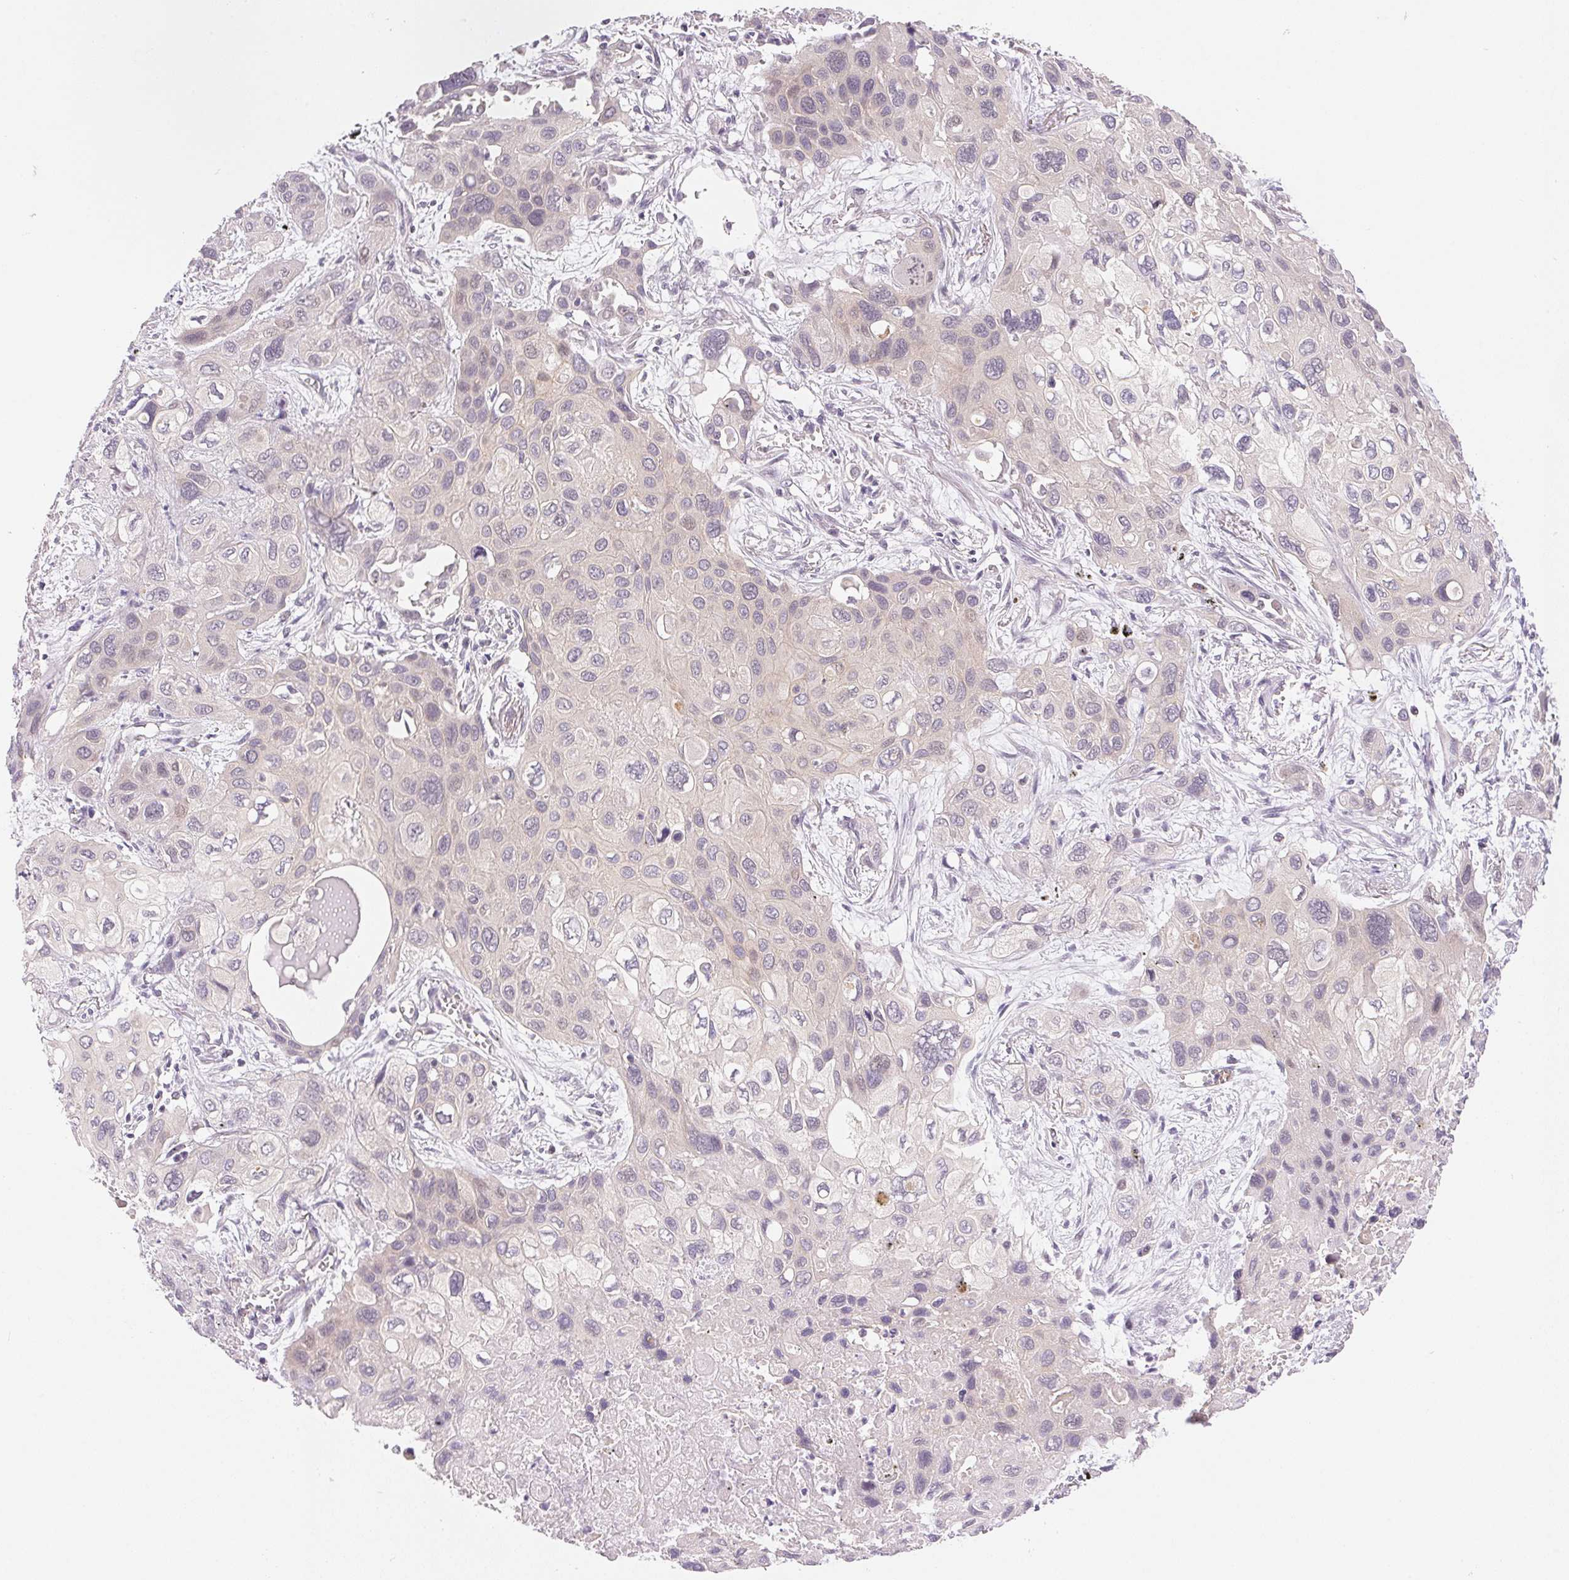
{"staining": {"intensity": "weak", "quantity": "<25%", "location": "cytoplasmic/membranous"}, "tissue": "lung cancer", "cell_type": "Tumor cells", "image_type": "cancer", "snomed": [{"axis": "morphology", "description": "Squamous cell carcinoma, NOS"}, {"axis": "morphology", "description": "Squamous cell carcinoma, metastatic, NOS"}, {"axis": "topography", "description": "Lung"}], "caption": "The micrograph displays no significant staining in tumor cells of lung cancer (squamous cell carcinoma).", "gene": "BNIP5", "patient": {"sex": "male", "age": 59}}